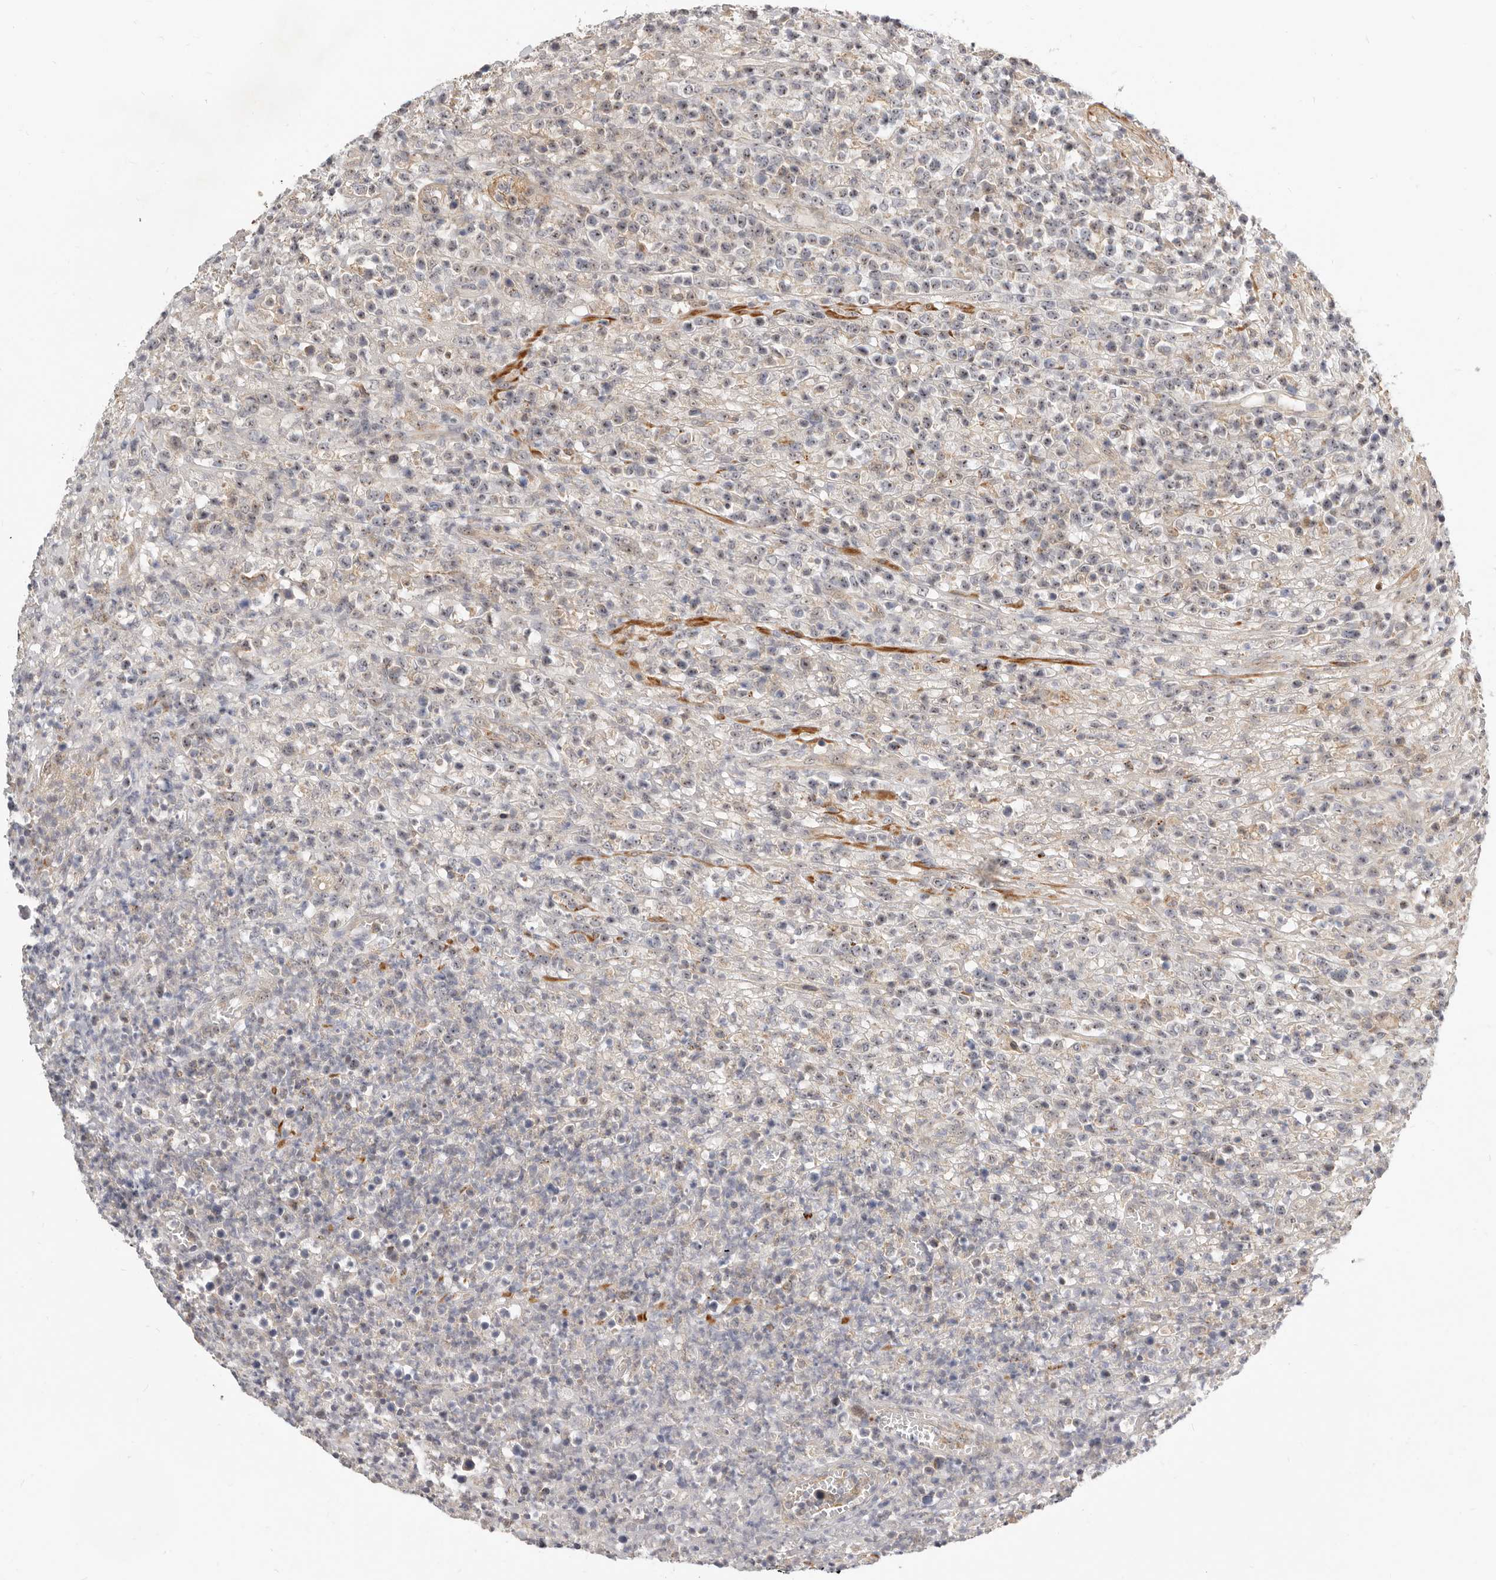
{"staining": {"intensity": "negative", "quantity": "none", "location": "none"}, "tissue": "lymphoma", "cell_type": "Tumor cells", "image_type": "cancer", "snomed": [{"axis": "morphology", "description": "Malignant lymphoma, non-Hodgkin's type, High grade"}, {"axis": "topography", "description": "Colon"}], "caption": "An image of human lymphoma is negative for staining in tumor cells. (DAB (3,3'-diaminobenzidine) immunohistochemistry with hematoxylin counter stain).", "gene": "MICALL2", "patient": {"sex": "female", "age": 53}}